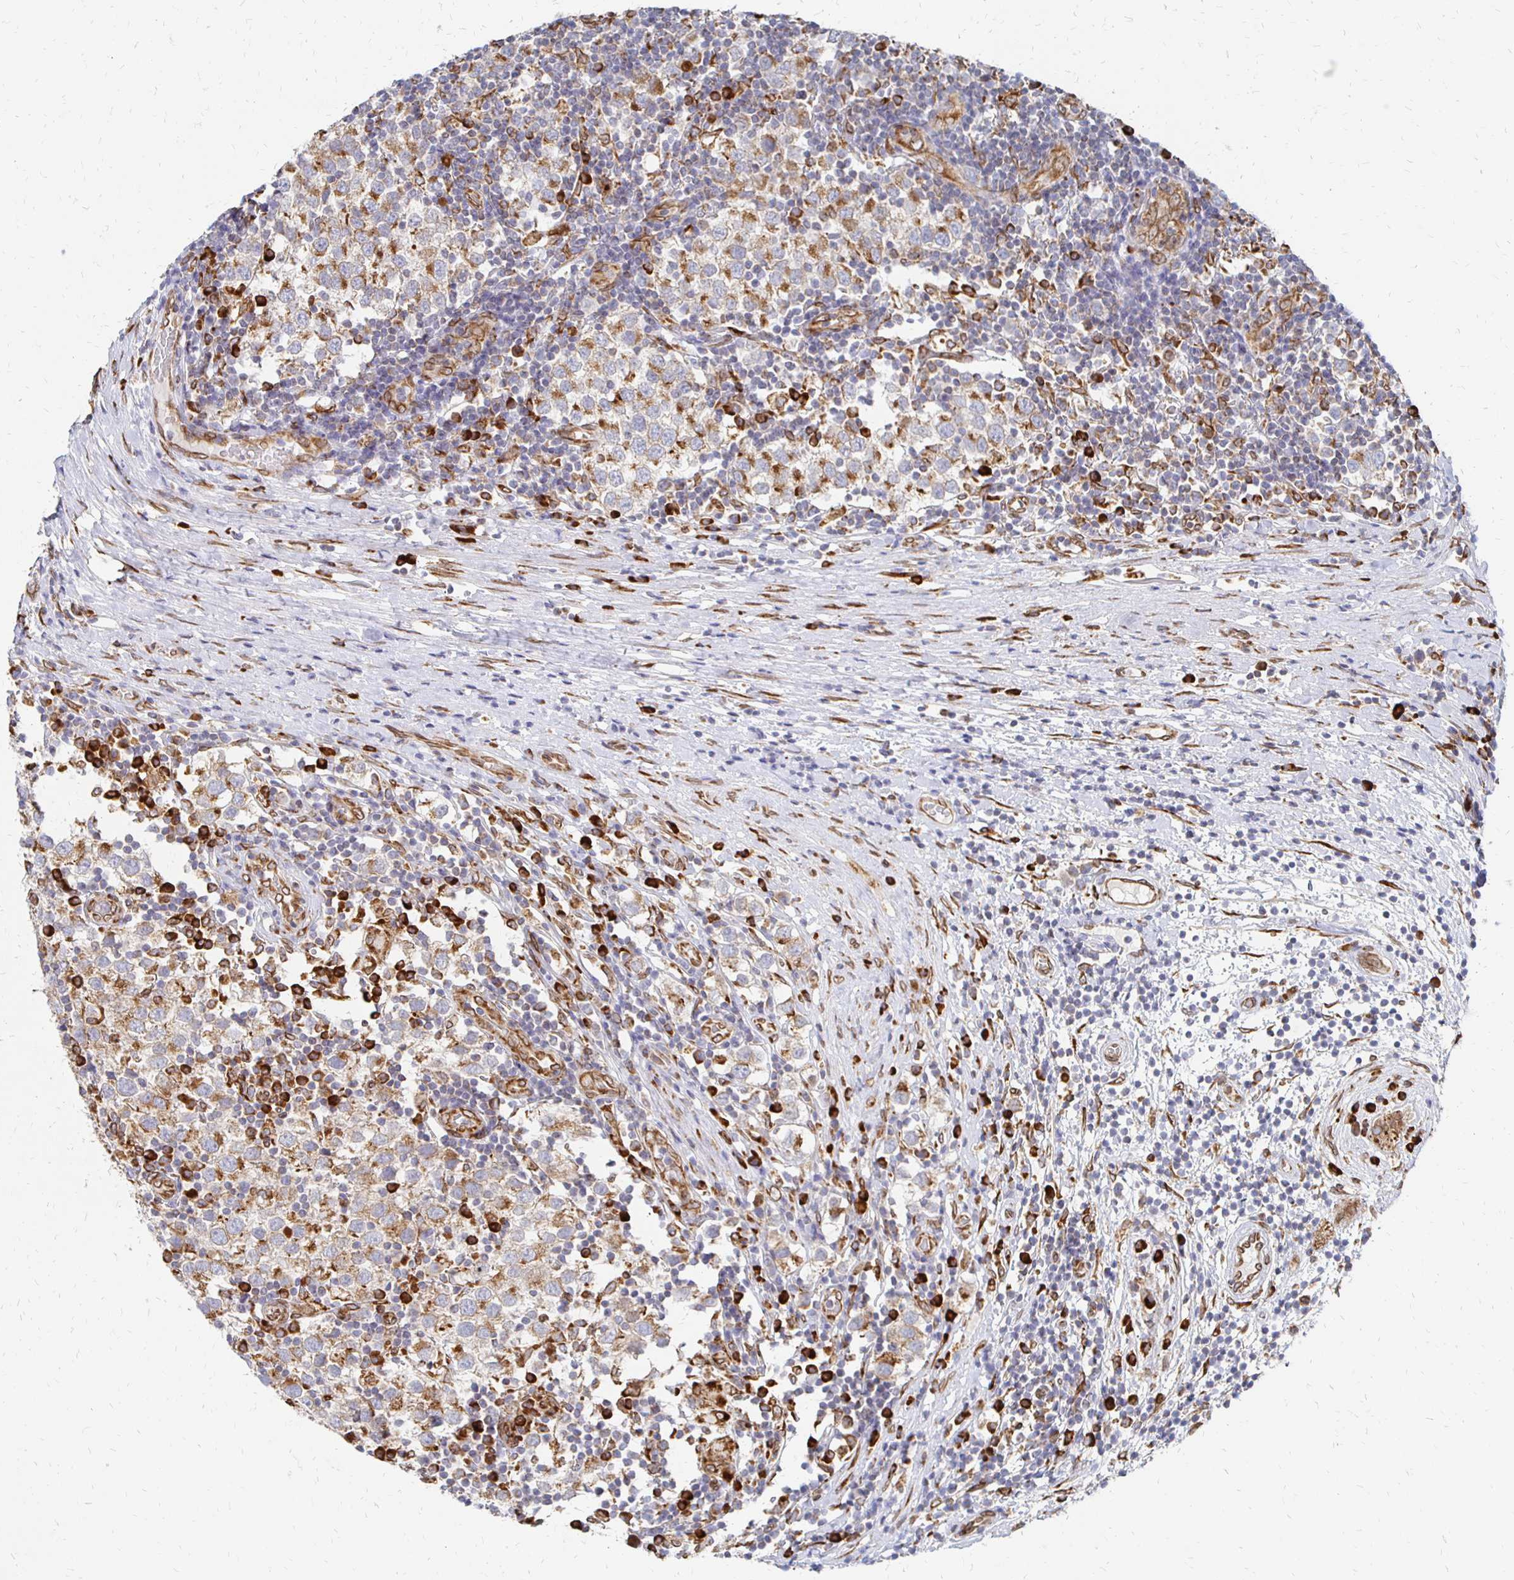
{"staining": {"intensity": "moderate", "quantity": "25%-75%", "location": "cytoplasmic/membranous"}, "tissue": "testis cancer", "cell_type": "Tumor cells", "image_type": "cancer", "snomed": [{"axis": "morphology", "description": "Seminoma, NOS"}, {"axis": "topography", "description": "Testis"}], "caption": "This micrograph shows immunohistochemistry staining of testis cancer, with medium moderate cytoplasmic/membranous expression in approximately 25%-75% of tumor cells.", "gene": "PELI3", "patient": {"sex": "male", "age": 34}}